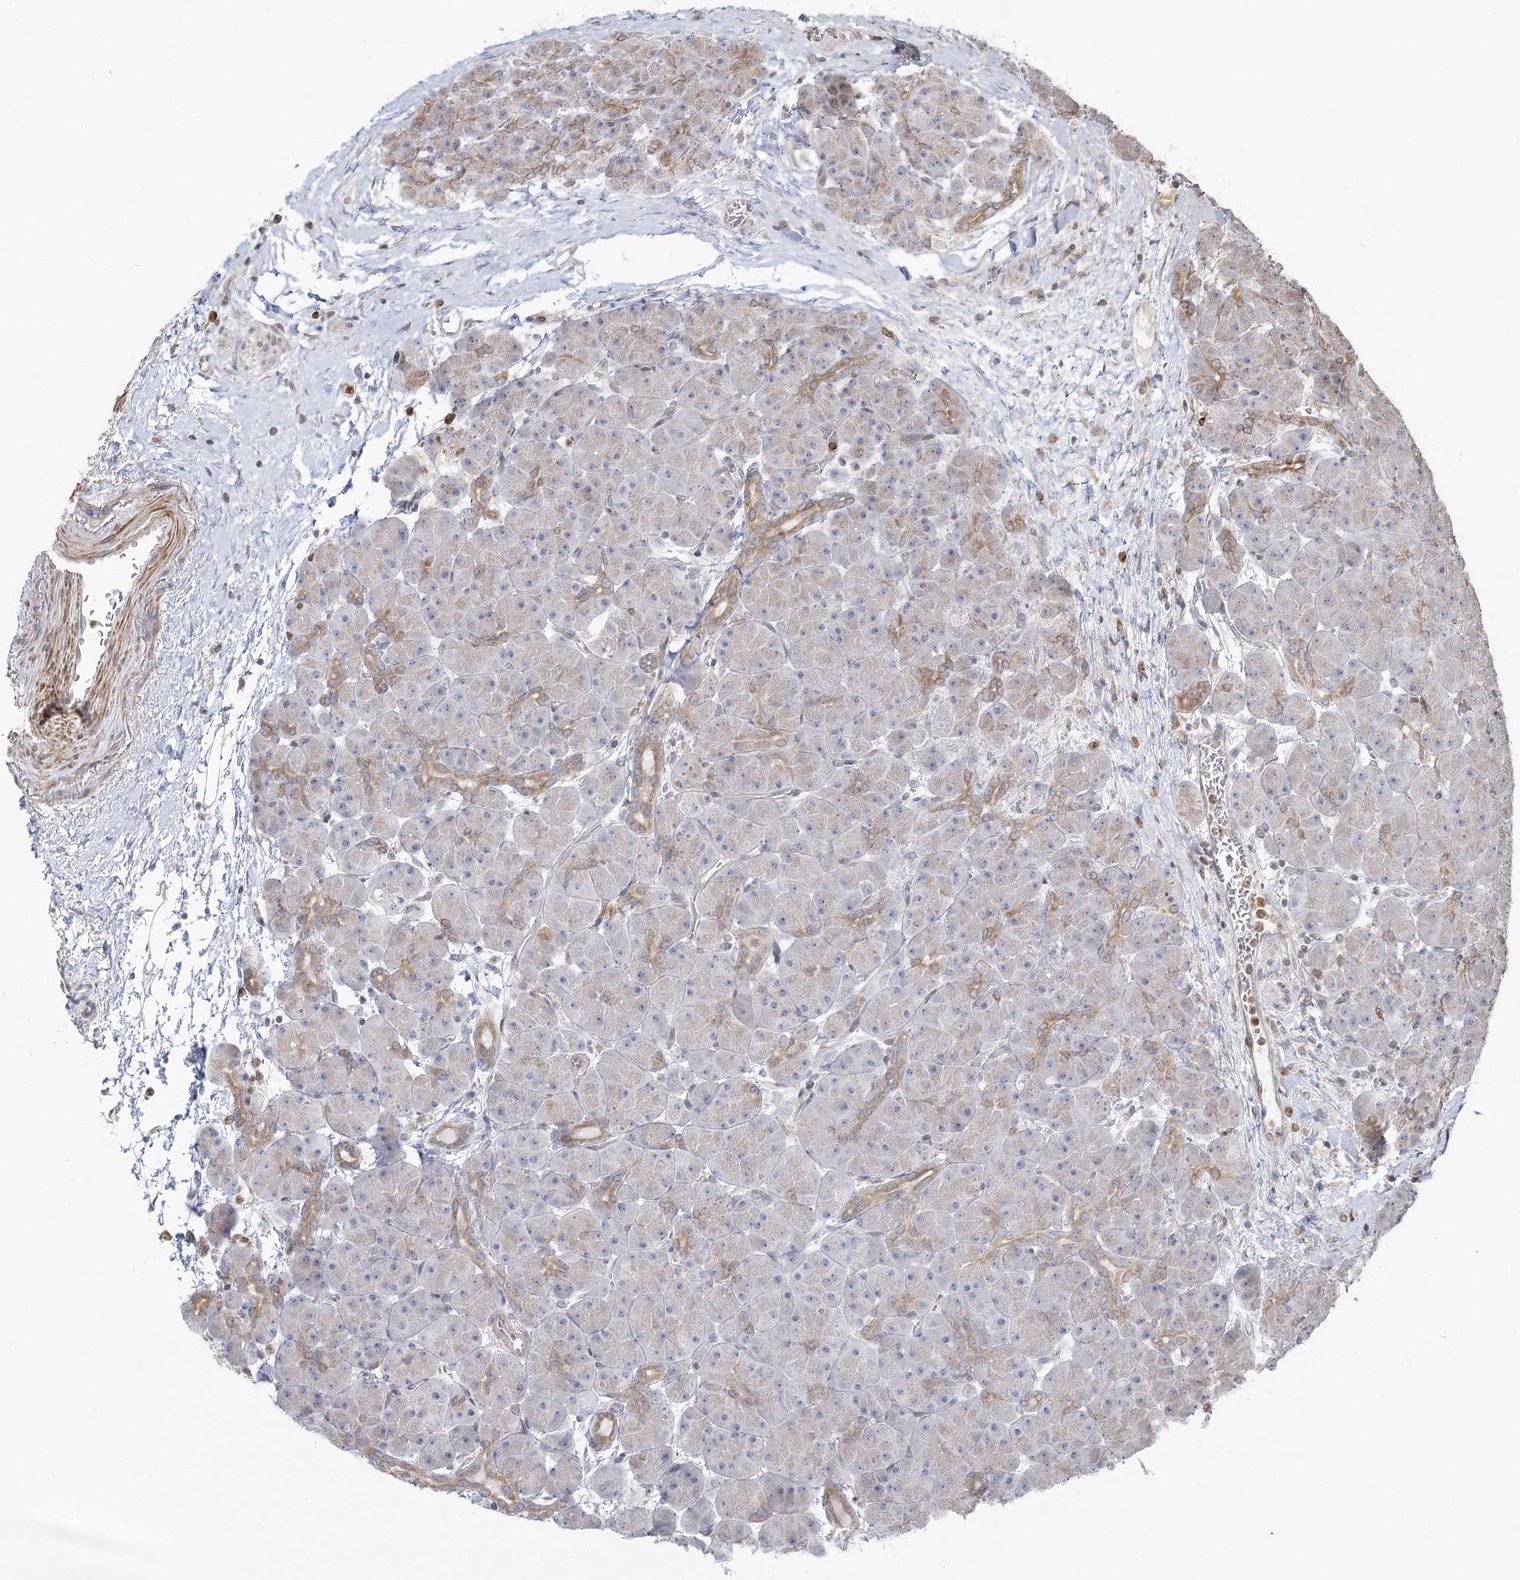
{"staining": {"intensity": "moderate", "quantity": "25%-75%", "location": "cytoplasmic/membranous"}, "tissue": "pancreas", "cell_type": "Exocrine glandular cells", "image_type": "normal", "snomed": [{"axis": "morphology", "description": "Normal tissue, NOS"}, {"axis": "topography", "description": "Pancreas"}], "caption": "Exocrine glandular cells exhibit medium levels of moderate cytoplasmic/membranous expression in about 25%-75% of cells in normal pancreas. (DAB IHC with brightfield microscopy, high magnification).", "gene": "MTMR3", "patient": {"sex": "male", "age": 66}}